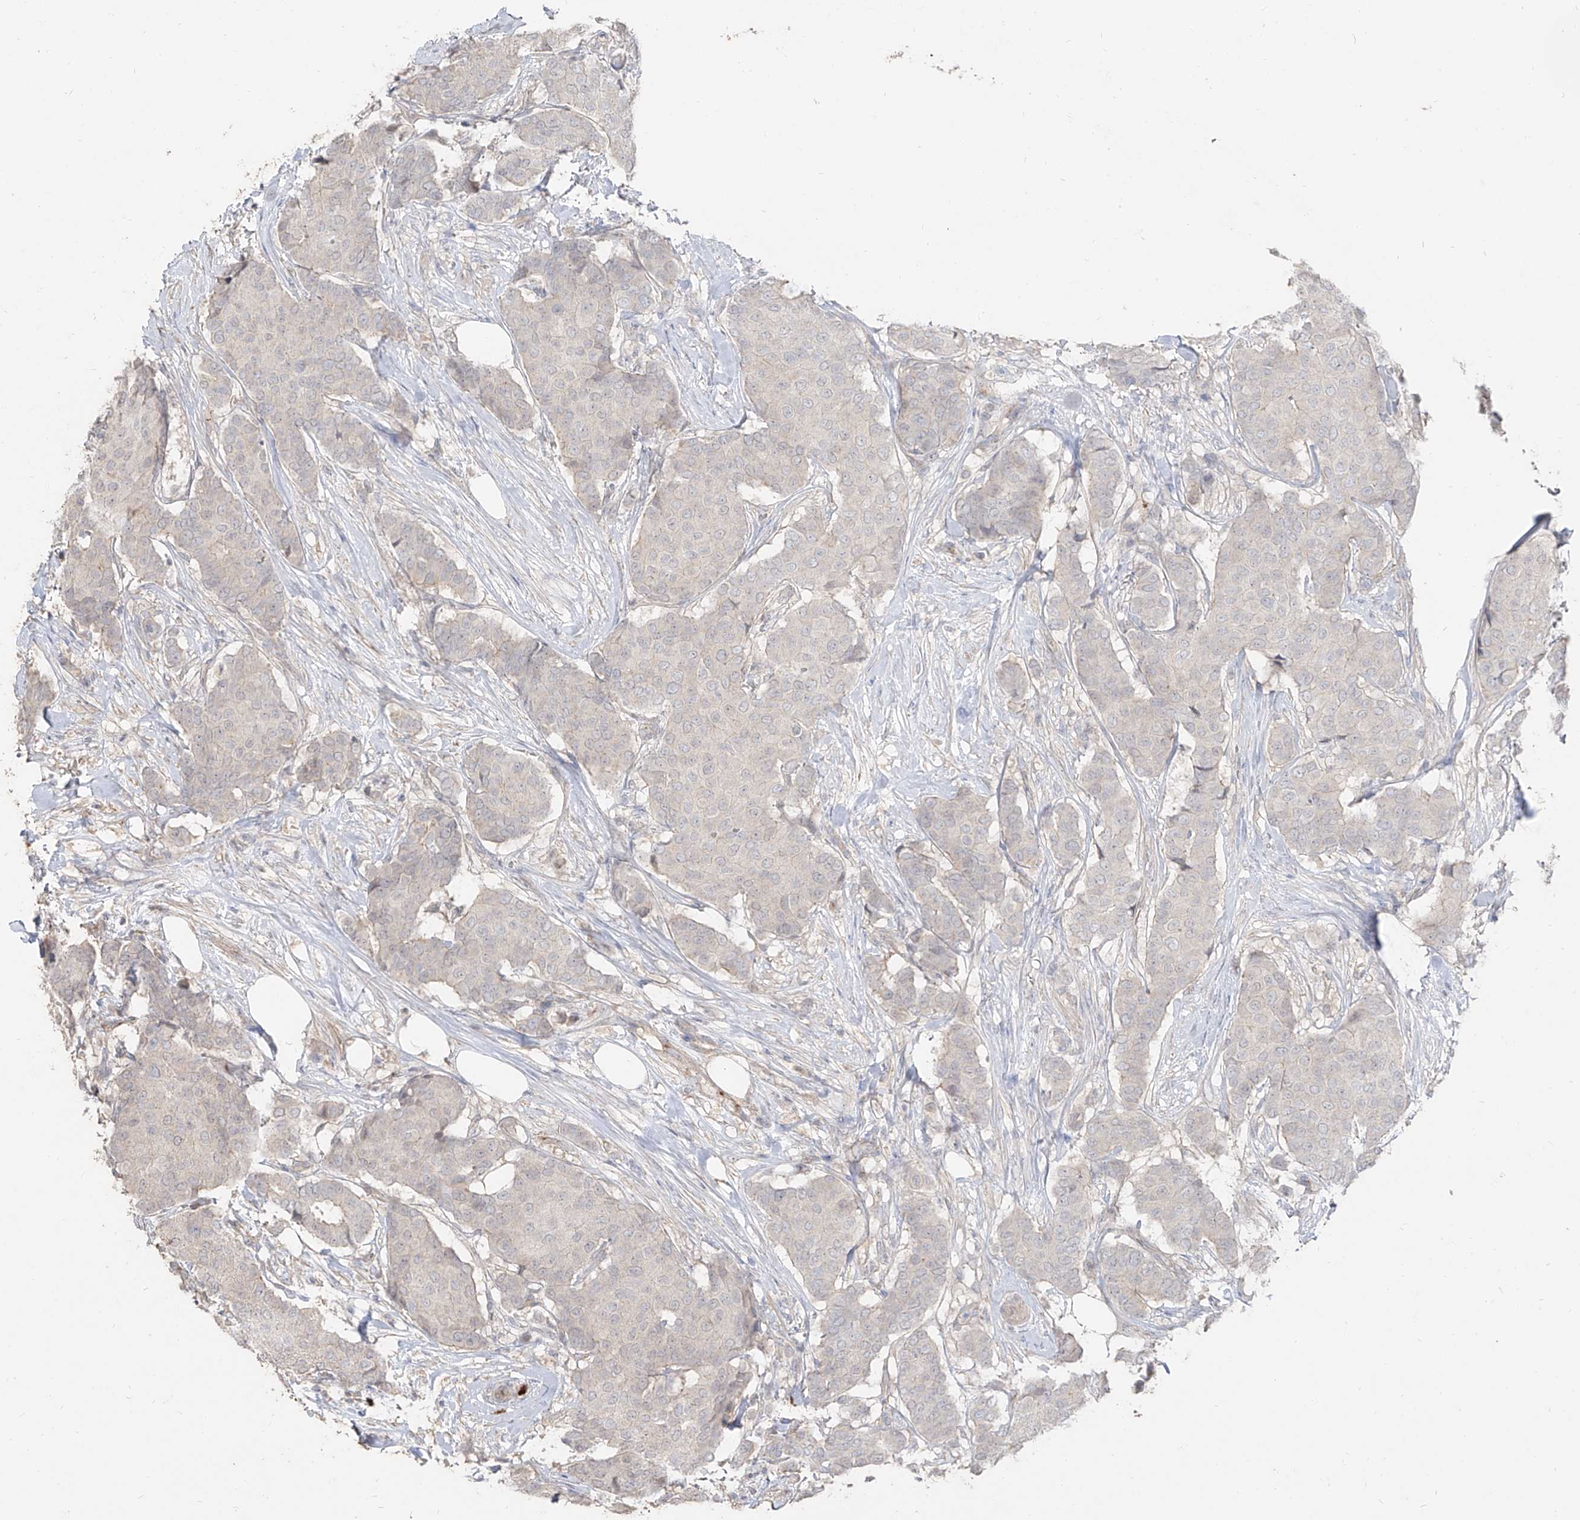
{"staining": {"intensity": "negative", "quantity": "none", "location": "none"}, "tissue": "breast cancer", "cell_type": "Tumor cells", "image_type": "cancer", "snomed": [{"axis": "morphology", "description": "Duct carcinoma"}, {"axis": "topography", "description": "Breast"}], "caption": "This is a photomicrograph of immunohistochemistry (IHC) staining of breast cancer, which shows no staining in tumor cells.", "gene": "ZNF227", "patient": {"sex": "female", "age": 75}}